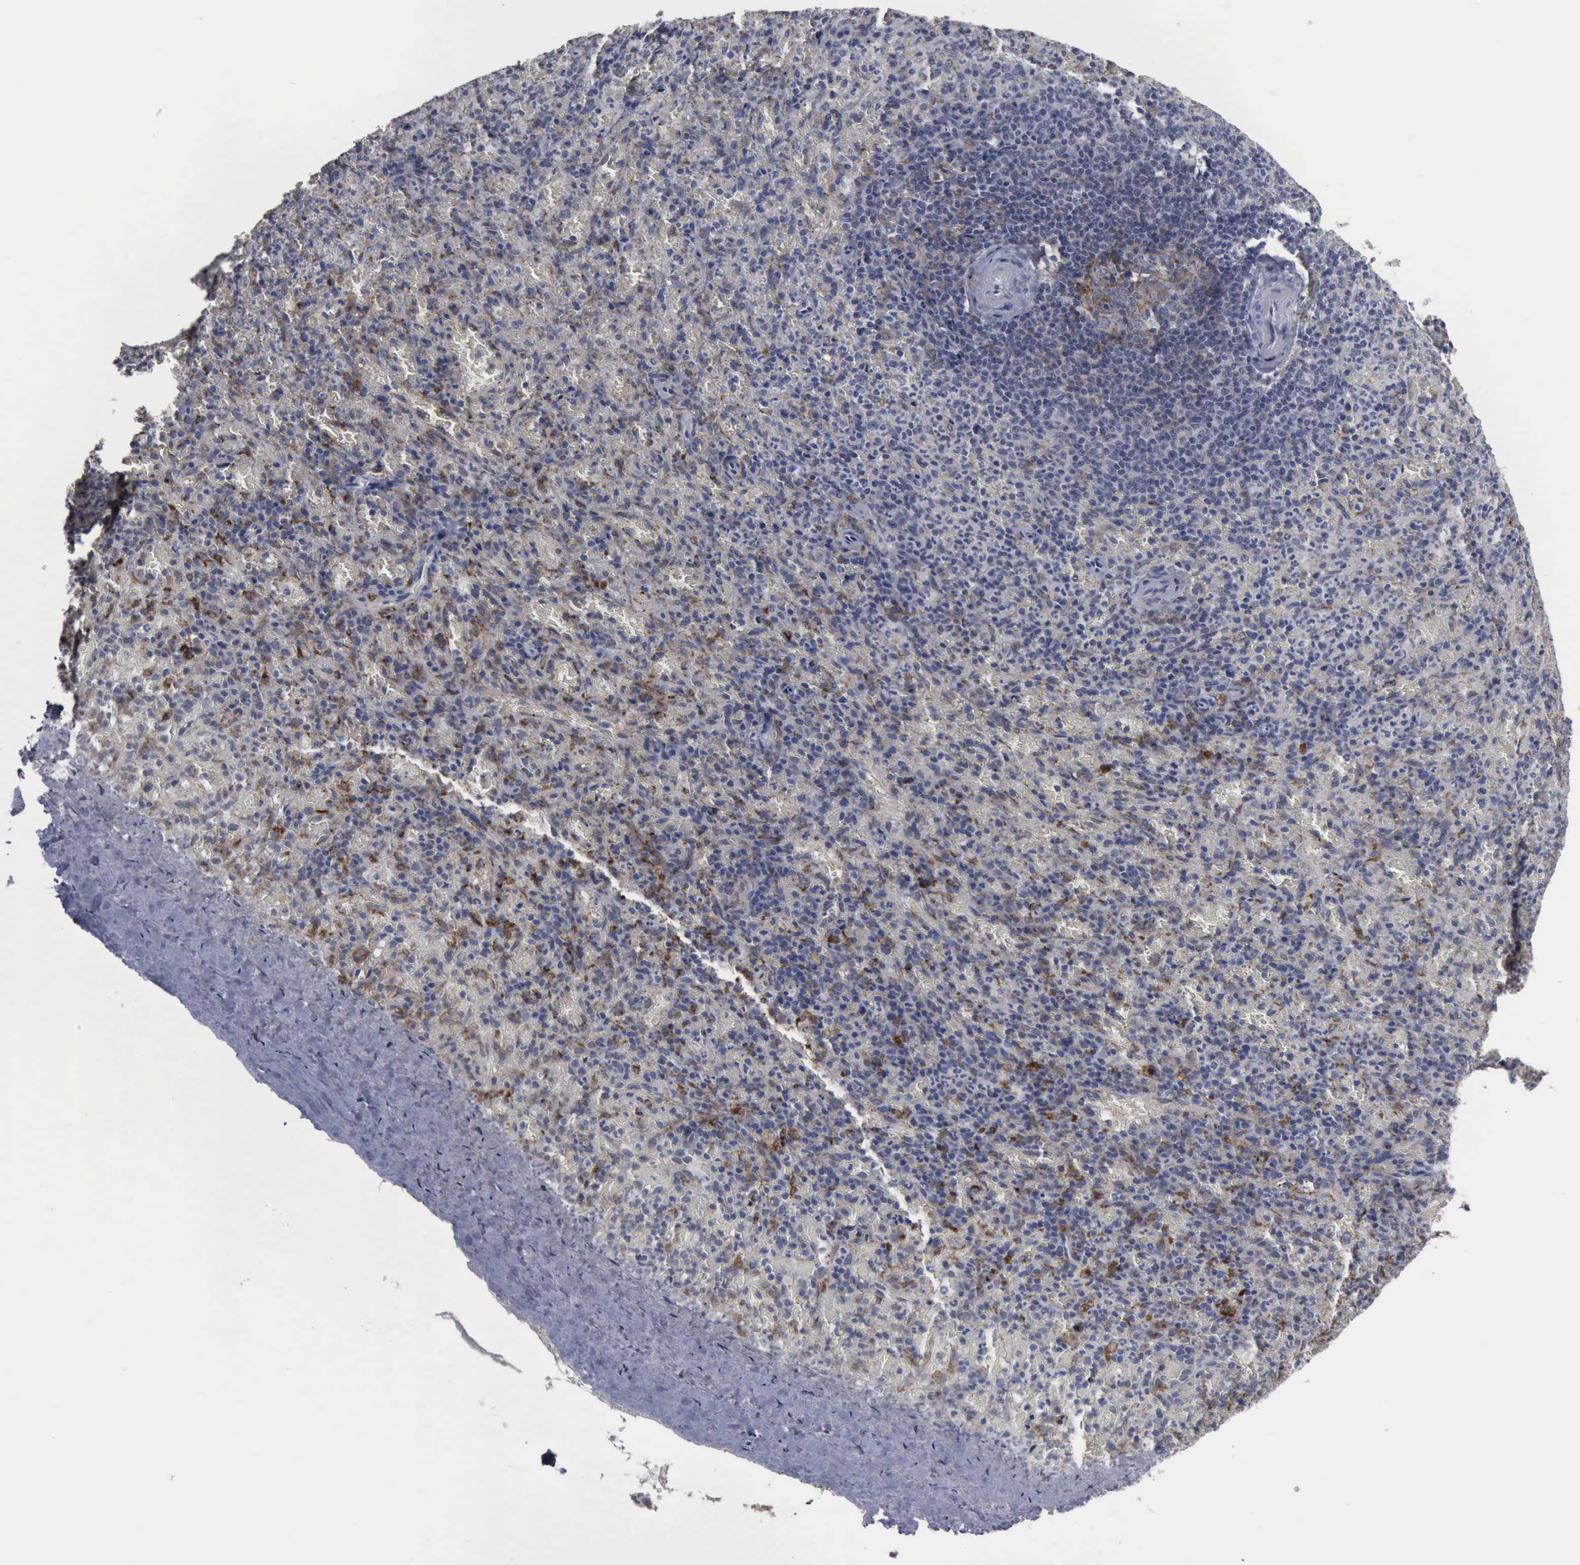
{"staining": {"intensity": "negative", "quantity": "none", "location": "none"}, "tissue": "spleen", "cell_type": "Cells in red pulp", "image_type": "normal", "snomed": [{"axis": "morphology", "description": "Normal tissue, NOS"}, {"axis": "topography", "description": "Spleen"}], "caption": "Human spleen stained for a protein using IHC exhibits no expression in cells in red pulp.", "gene": "MYO18B", "patient": {"sex": "female", "age": 50}}